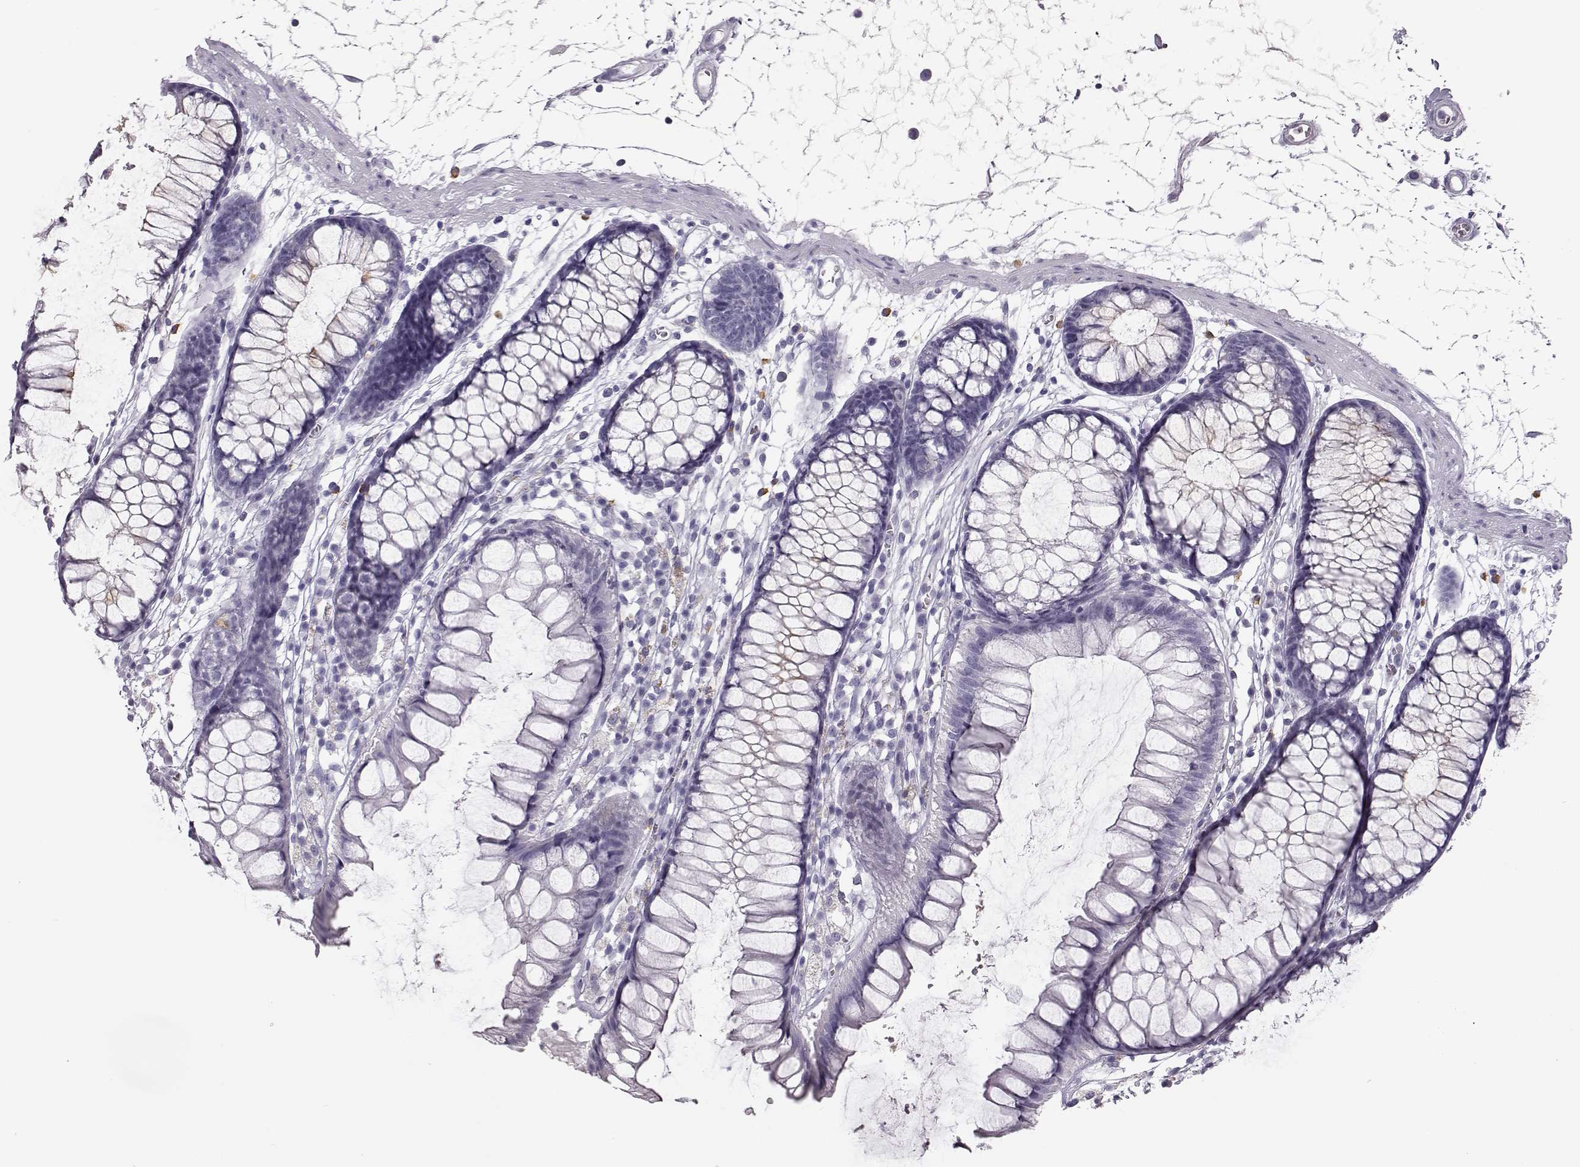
{"staining": {"intensity": "negative", "quantity": "none", "location": "none"}, "tissue": "colon", "cell_type": "Endothelial cells", "image_type": "normal", "snomed": [{"axis": "morphology", "description": "Normal tissue, NOS"}, {"axis": "morphology", "description": "Adenocarcinoma, NOS"}, {"axis": "topography", "description": "Colon"}], "caption": "IHC image of normal colon stained for a protein (brown), which displays no positivity in endothelial cells. The staining was performed using DAB to visualize the protein expression in brown, while the nuclei were stained in blue with hematoxylin (Magnification: 20x).", "gene": "NPTXR", "patient": {"sex": "male", "age": 65}}